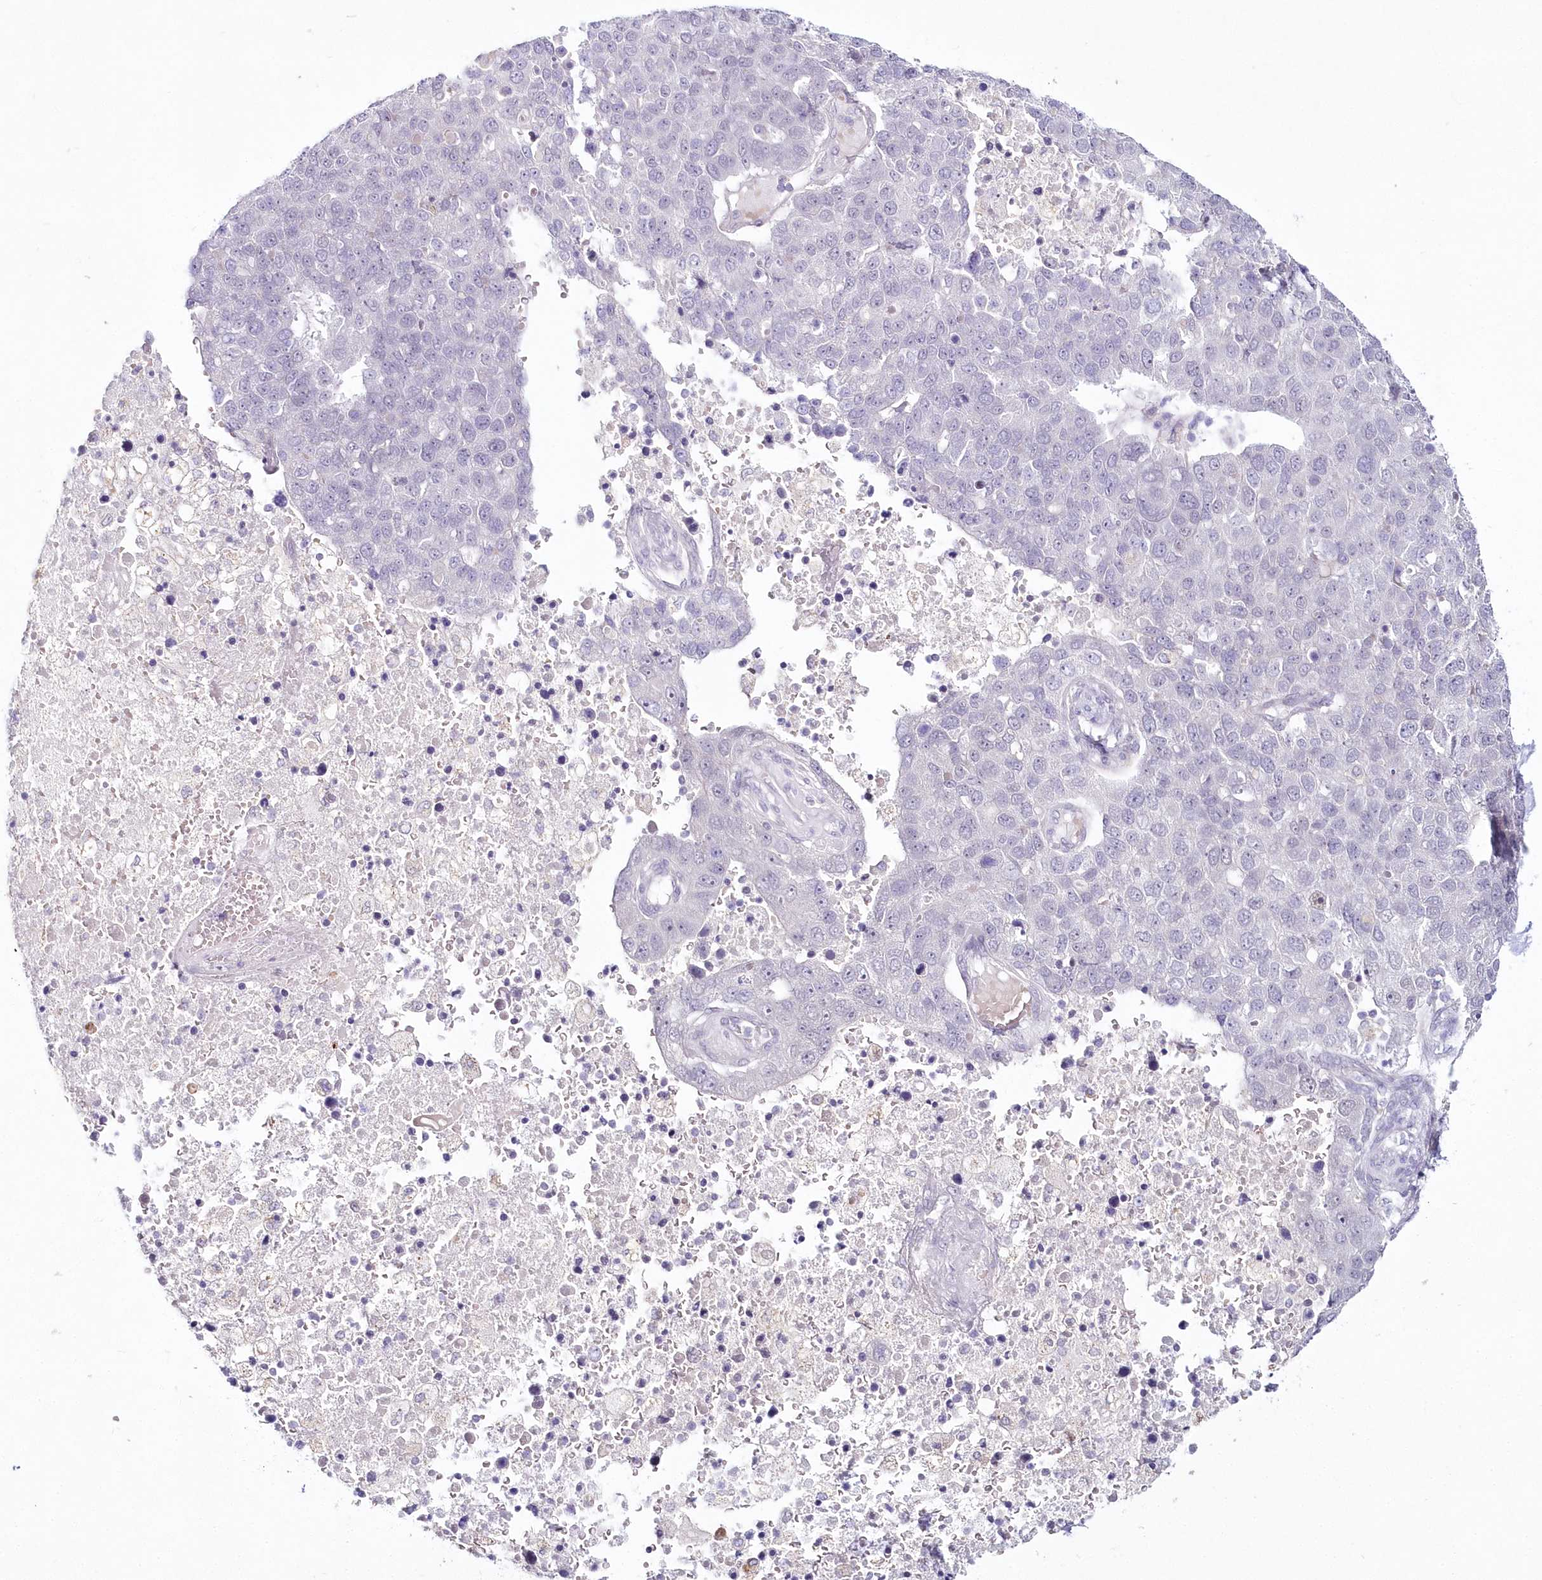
{"staining": {"intensity": "negative", "quantity": "none", "location": "none"}, "tissue": "pancreatic cancer", "cell_type": "Tumor cells", "image_type": "cancer", "snomed": [{"axis": "morphology", "description": "Adenocarcinoma, NOS"}, {"axis": "topography", "description": "Pancreas"}], "caption": "This is an immunohistochemistry photomicrograph of adenocarcinoma (pancreatic). There is no positivity in tumor cells.", "gene": "HYCC2", "patient": {"sex": "female", "age": 61}}